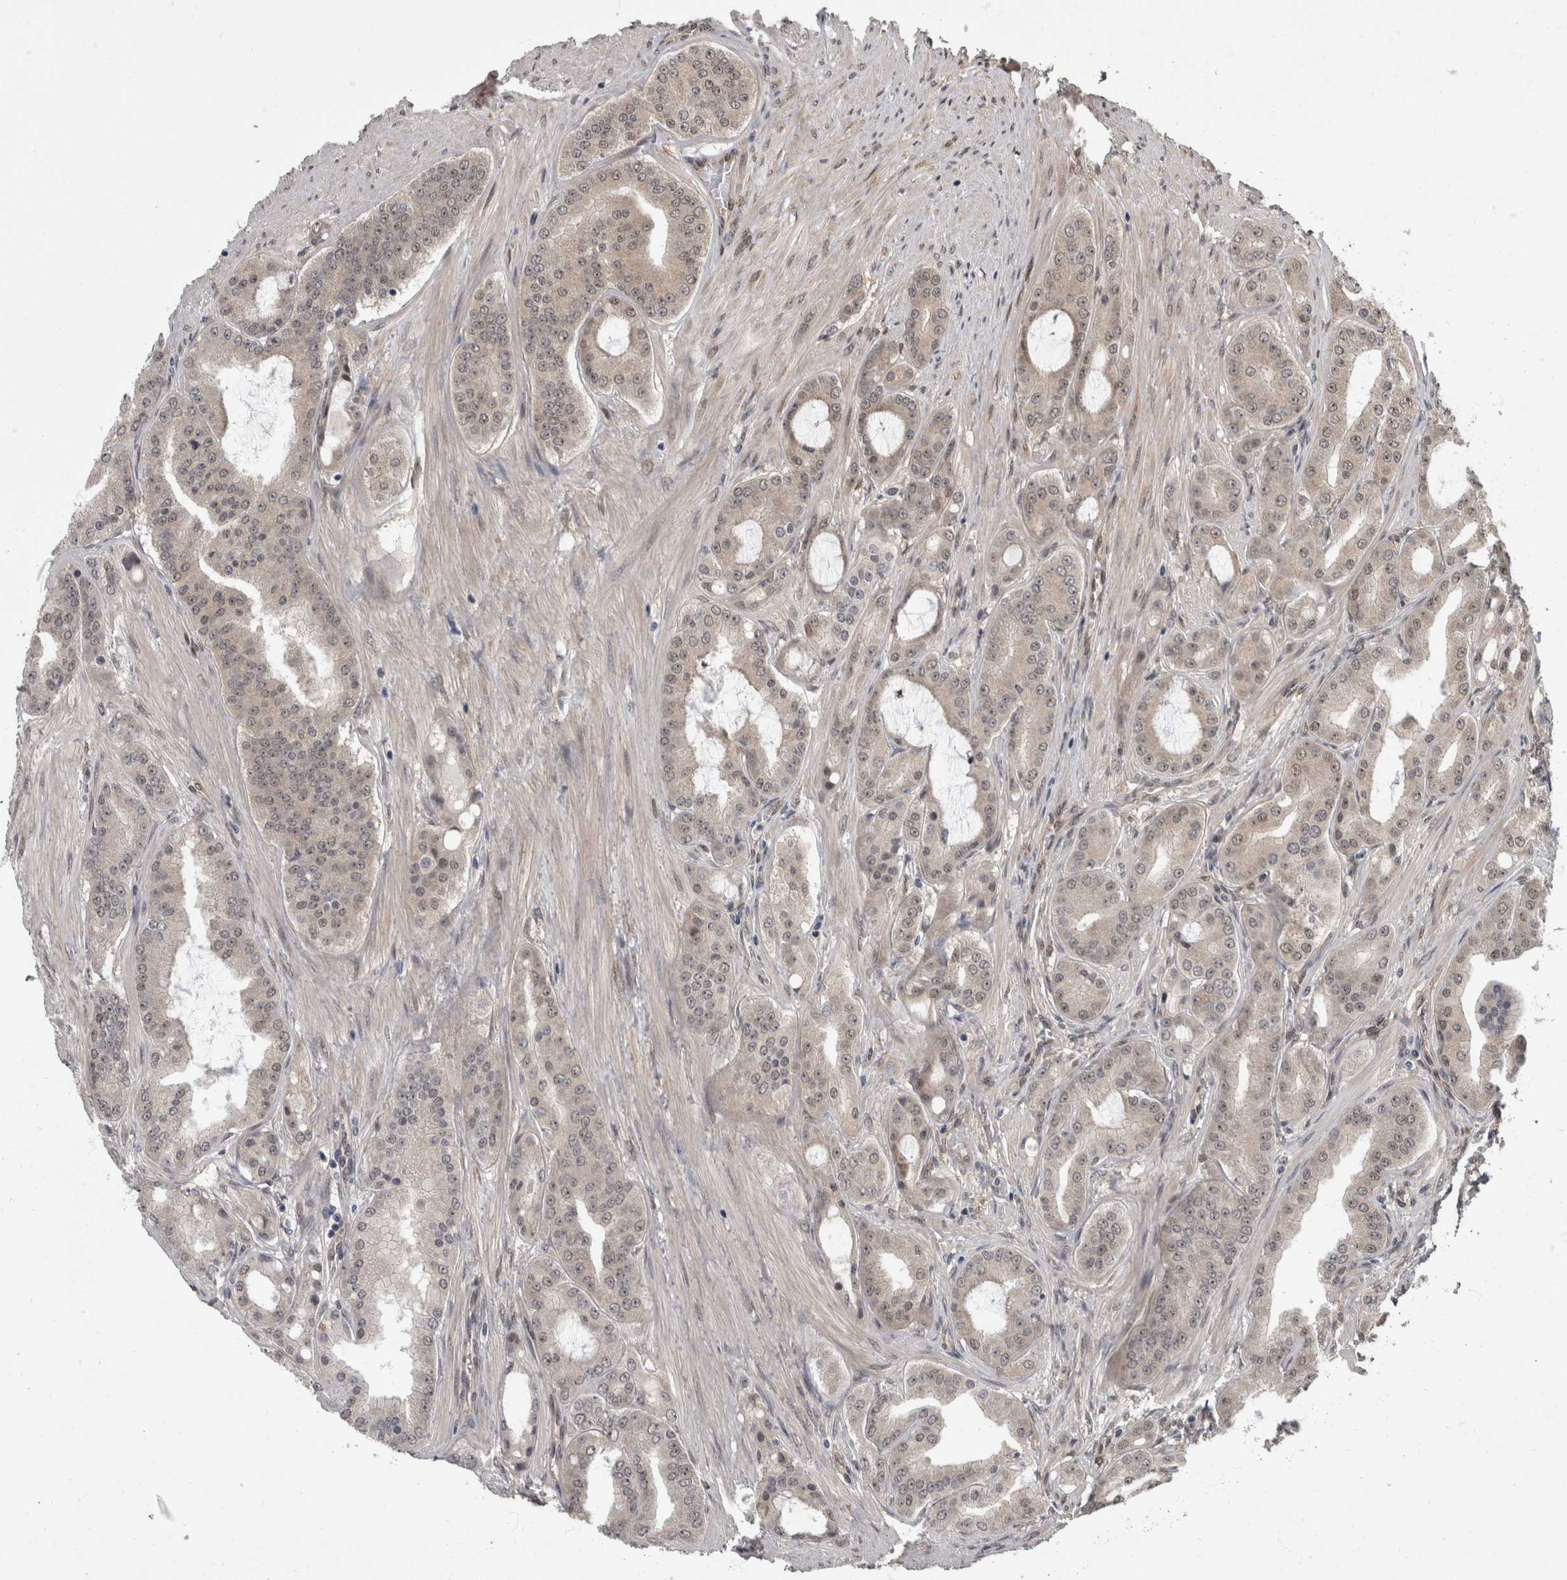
{"staining": {"intensity": "weak", "quantity": "<25%", "location": "nuclear"}, "tissue": "prostate cancer", "cell_type": "Tumor cells", "image_type": "cancer", "snomed": [{"axis": "morphology", "description": "Adenocarcinoma, High grade"}, {"axis": "topography", "description": "Prostate"}], "caption": "Human prostate cancer stained for a protein using immunohistochemistry (IHC) demonstrates no positivity in tumor cells.", "gene": "AKT3", "patient": {"sex": "male", "age": 60}}